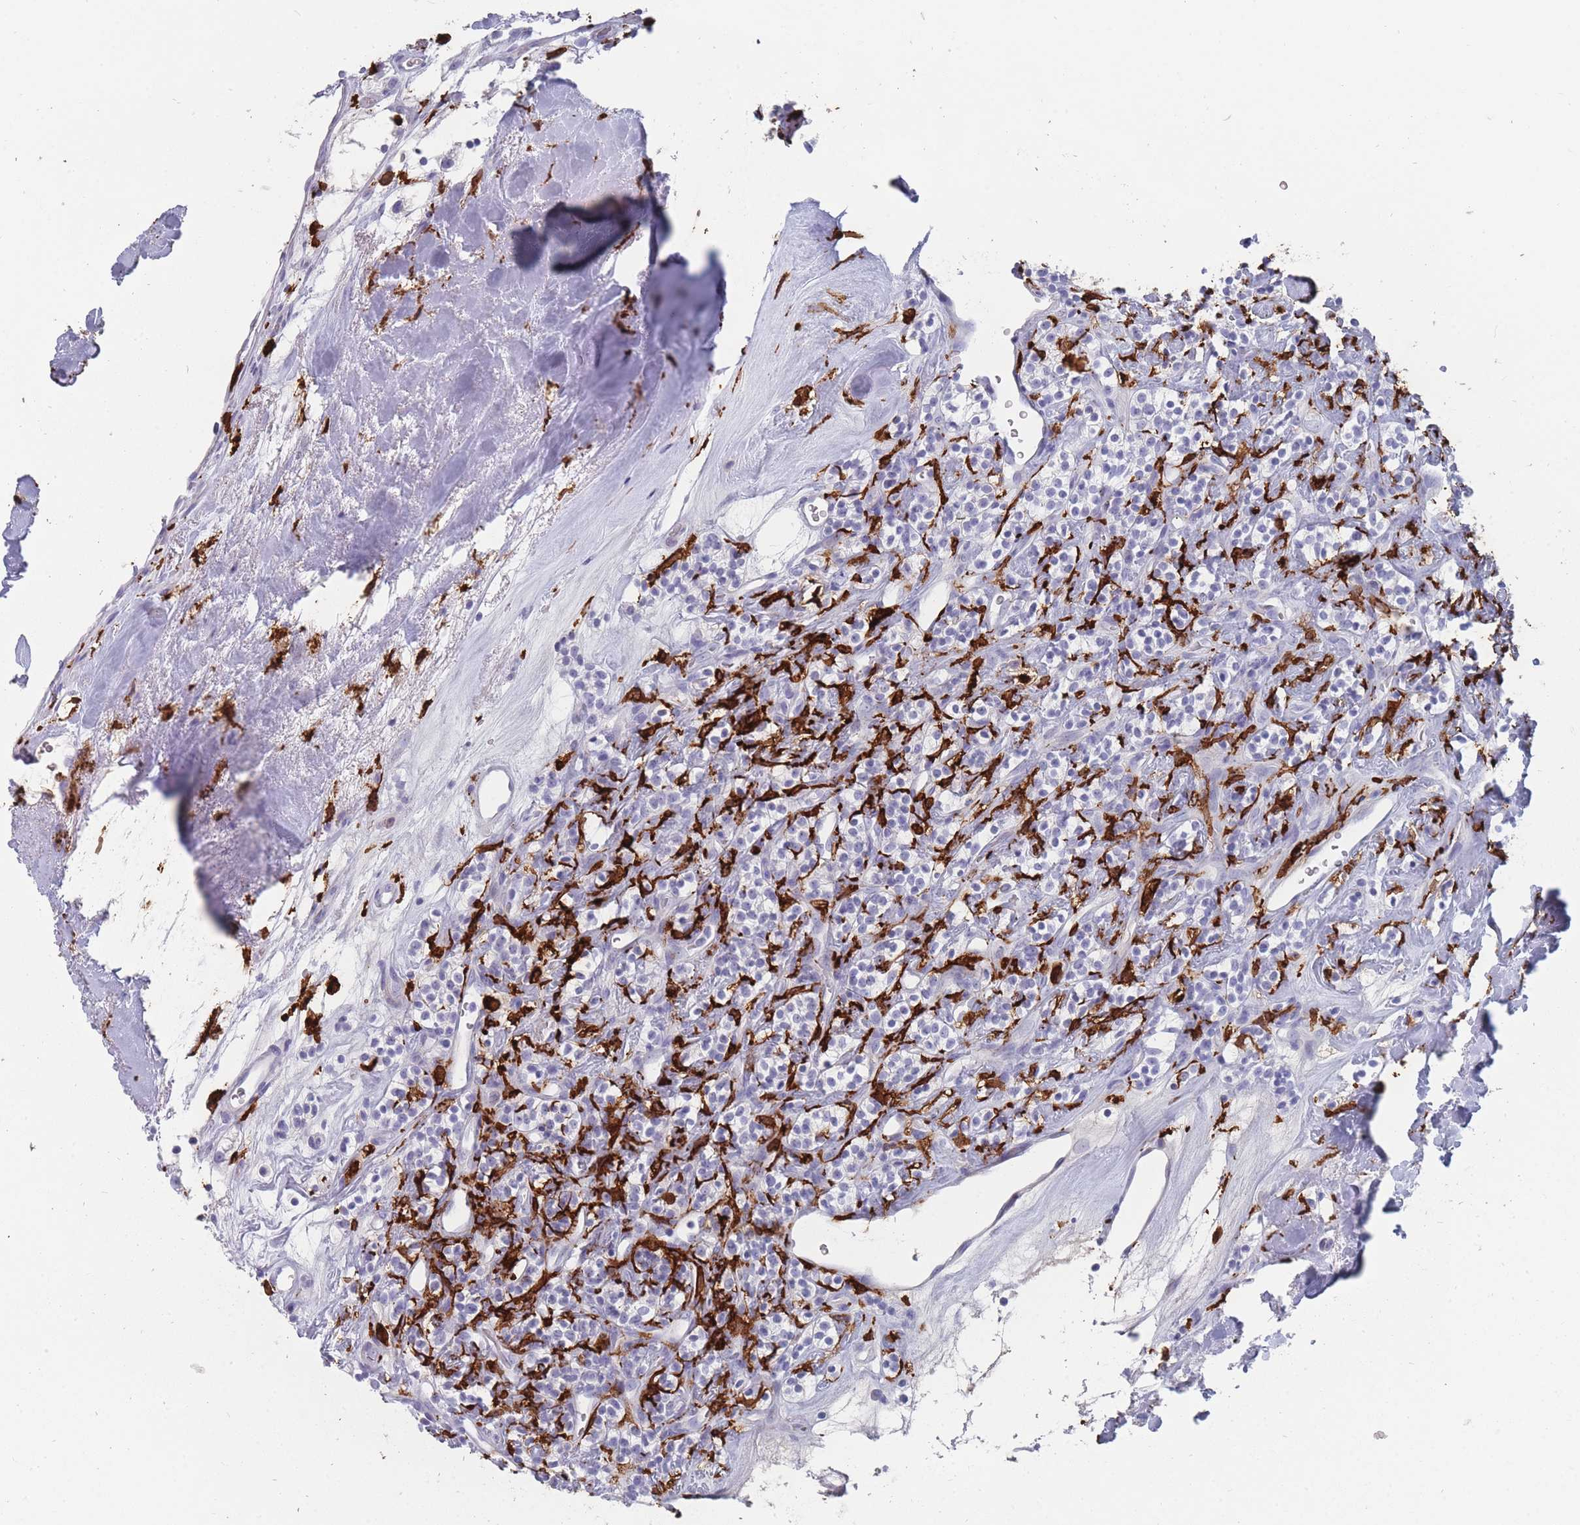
{"staining": {"intensity": "negative", "quantity": "none", "location": "none"}, "tissue": "renal cancer", "cell_type": "Tumor cells", "image_type": "cancer", "snomed": [{"axis": "morphology", "description": "Adenocarcinoma, NOS"}, {"axis": "topography", "description": "Kidney"}], "caption": "This is an IHC micrograph of renal cancer. There is no staining in tumor cells.", "gene": "AIF1", "patient": {"sex": "male", "age": 77}}